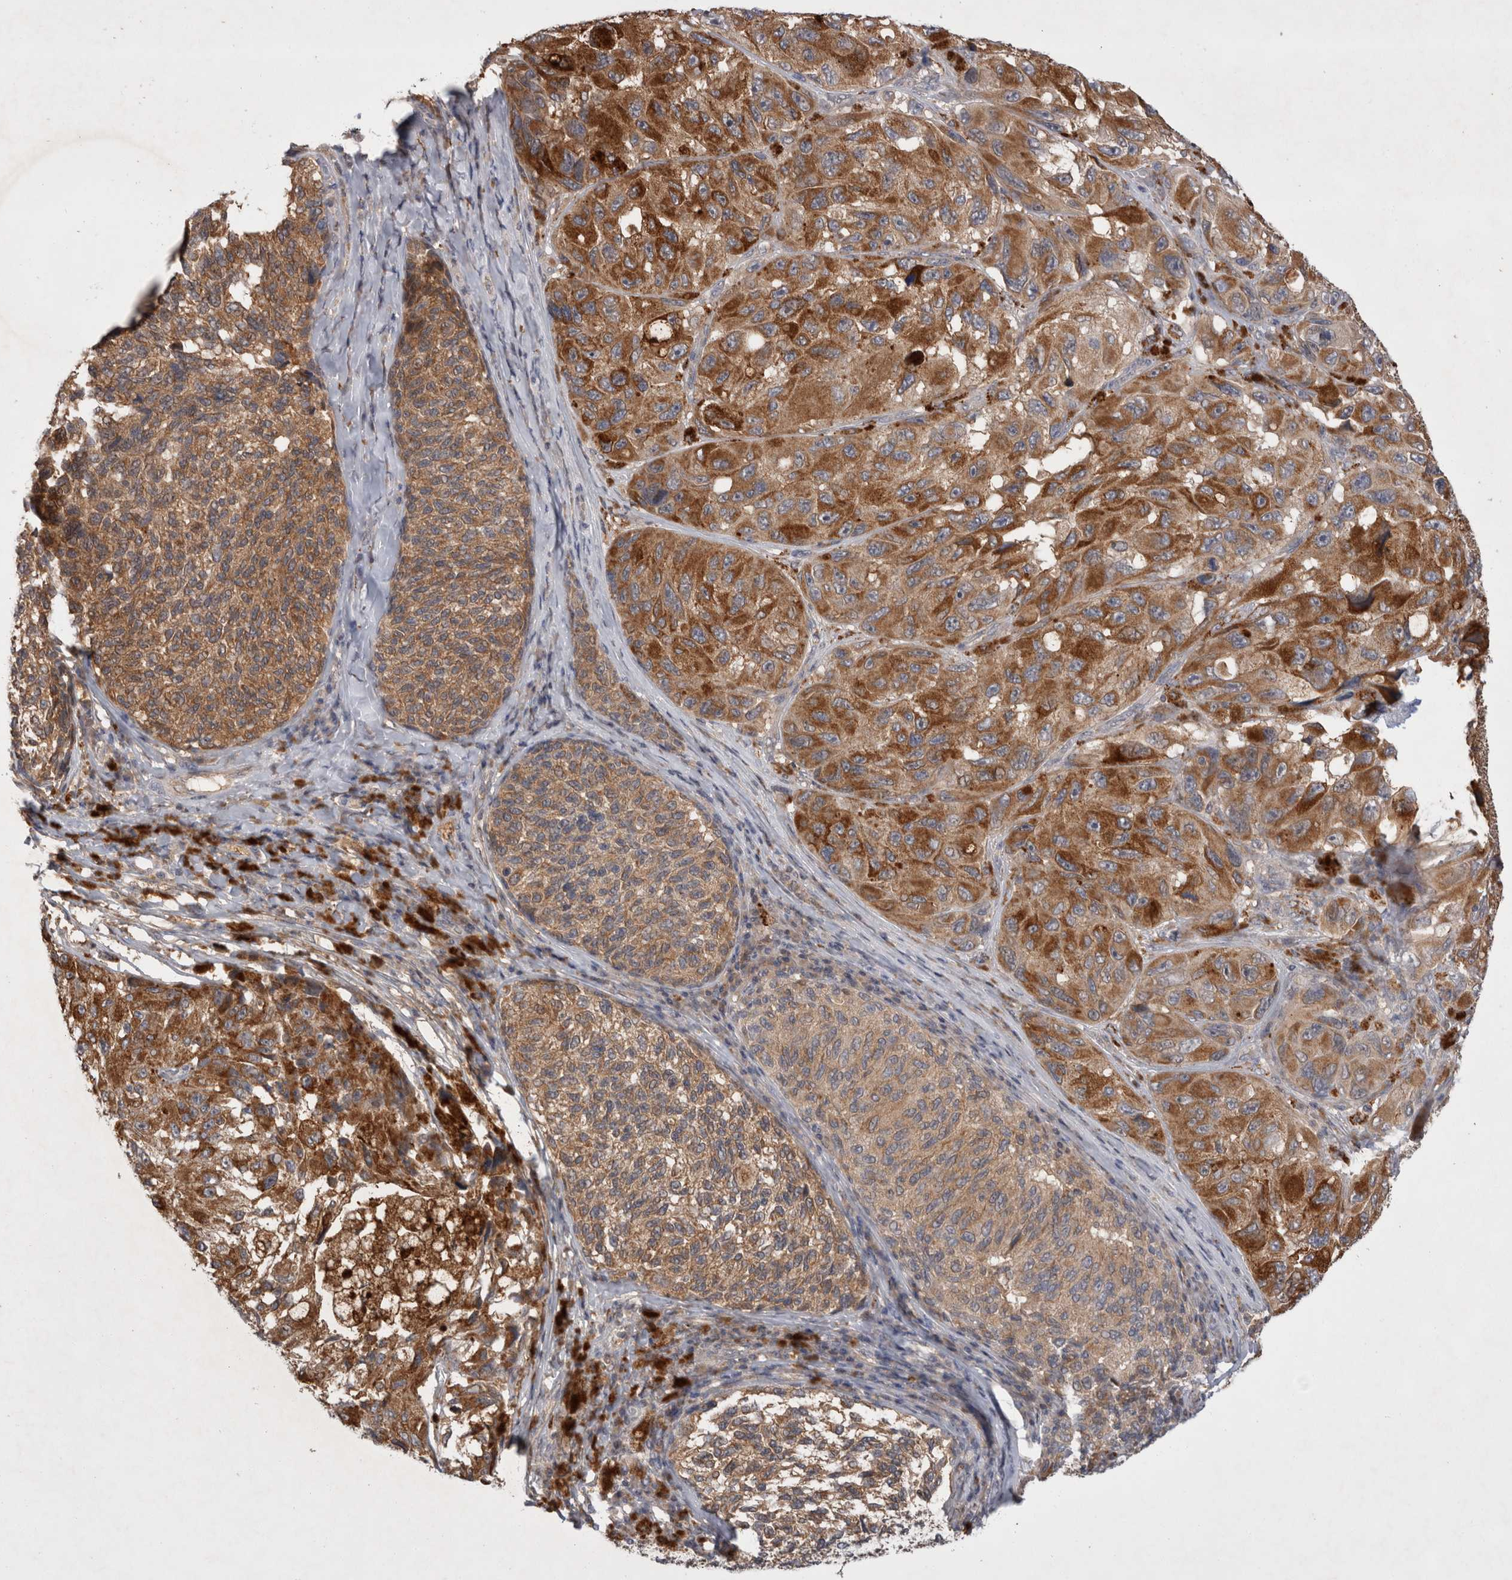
{"staining": {"intensity": "strong", "quantity": ">75%", "location": "cytoplasmic/membranous"}, "tissue": "melanoma", "cell_type": "Tumor cells", "image_type": "cancer", "snomed": [{"axis": "morphology", "description": "Malignant melanoma, NOS"}, {"axis": "topography", "description": "Skin"}], "caption": "Immunohistochemical staining of human melanoma reveals high levels of strong cytoplasmic/membranous protein staining in about >75% of tumor cells. (IHC, brightfield microscopy, high magnification).", "gene": "MRPL37", "patient": {"sex": "female", "age": 73}}